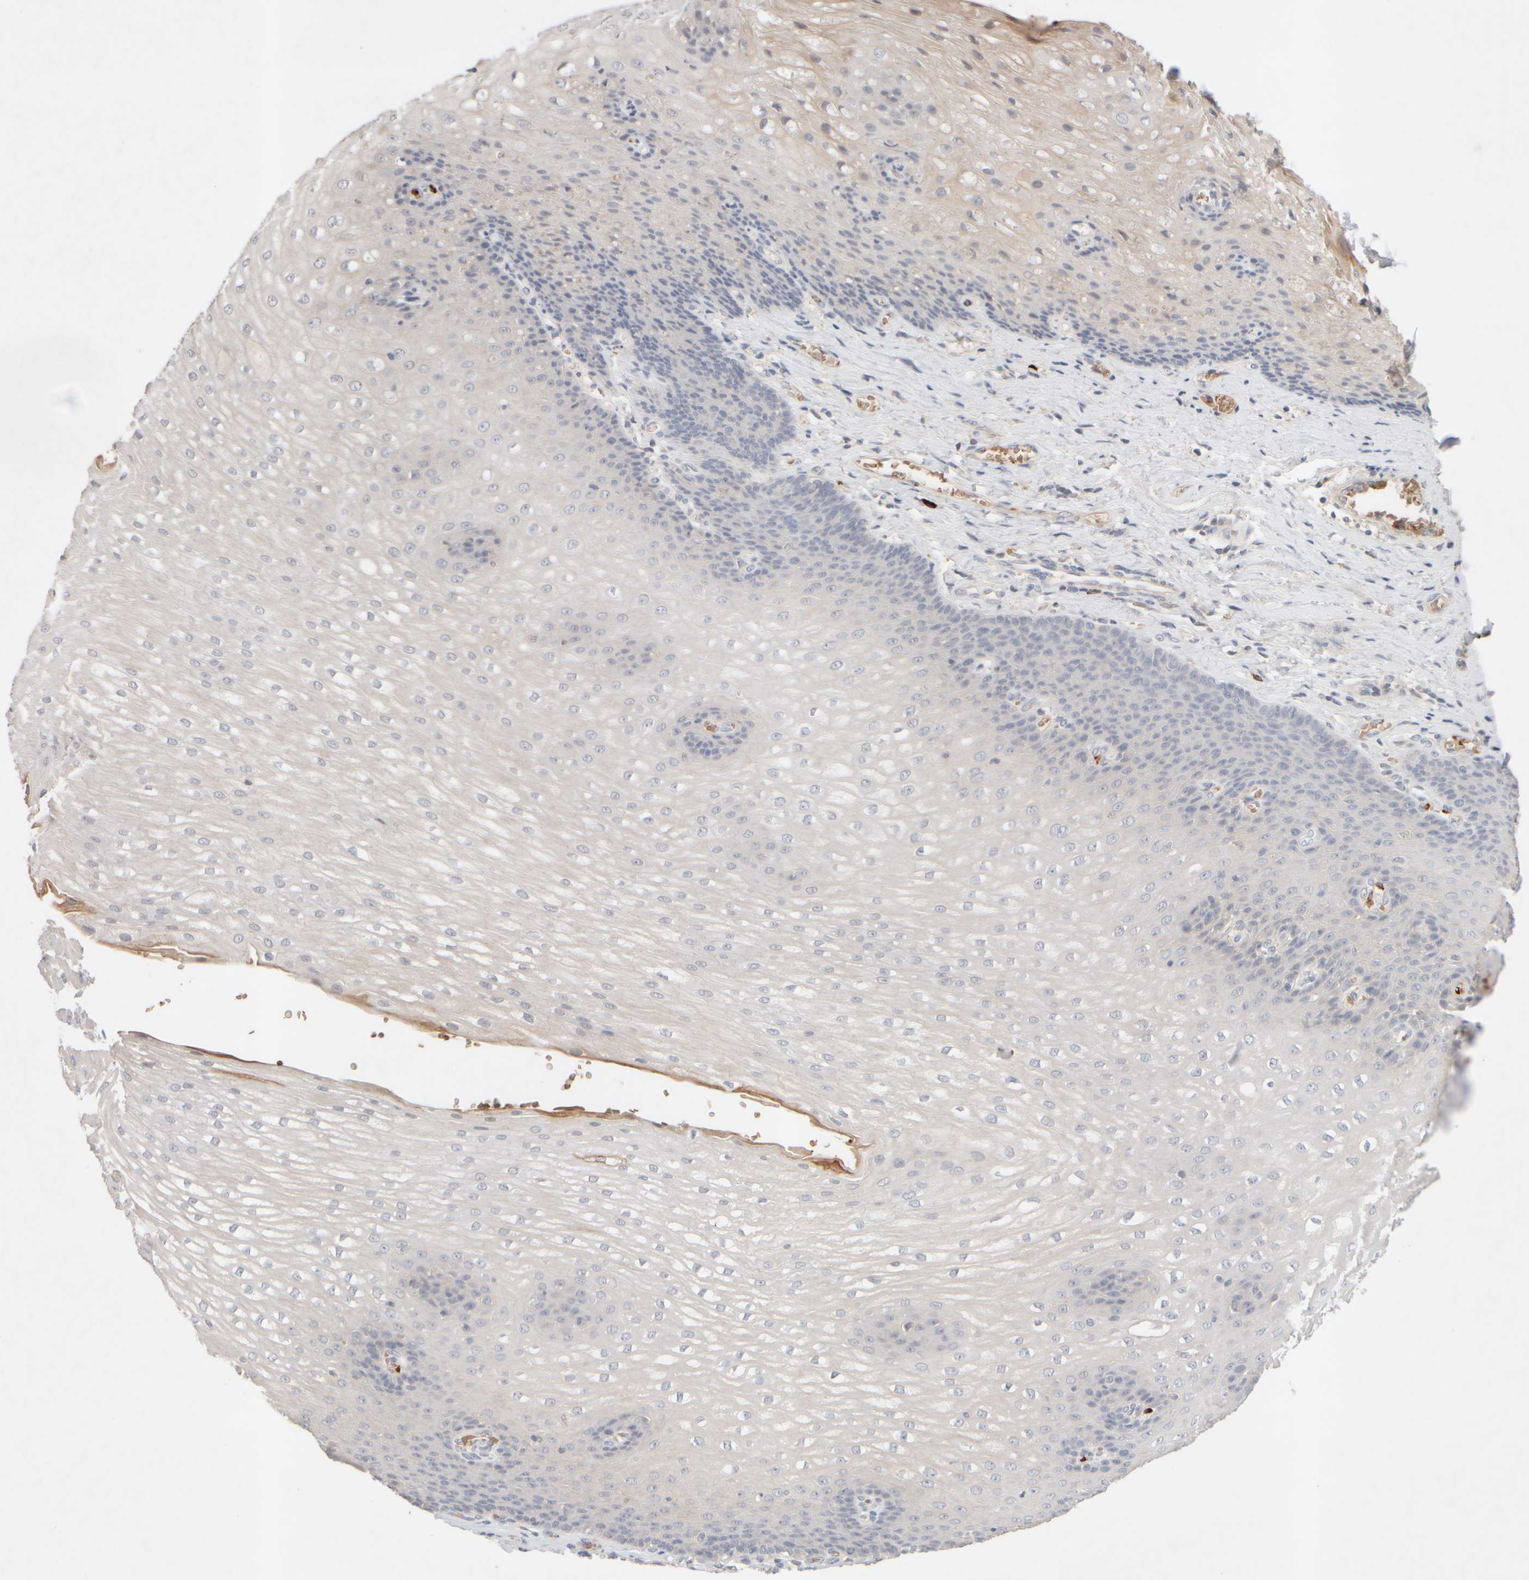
{"staining": {"intensity": "weak", "quantity": "<25%", "location": "cytoplasmic/membranous"}, "tissue": "esophagus", "cell_type": "Squamous epithelial cells", "image_type": "normal", "snomed": [{"axis": "morphology", "description": "Normal tissue, NOS"}, {"axis": "topography", "description": "Esophagus"}], "caption": "High power microscopy histopathology image of an immunohistochemistry histopathology image of normal esophagus, revealing no significant staining in squamous epithelial cells. (Brightfield microscopy of DAB immunohistochemistry at high magnification).", "gene": "MST1", "patient": {"sex": "male", "age": 48}}